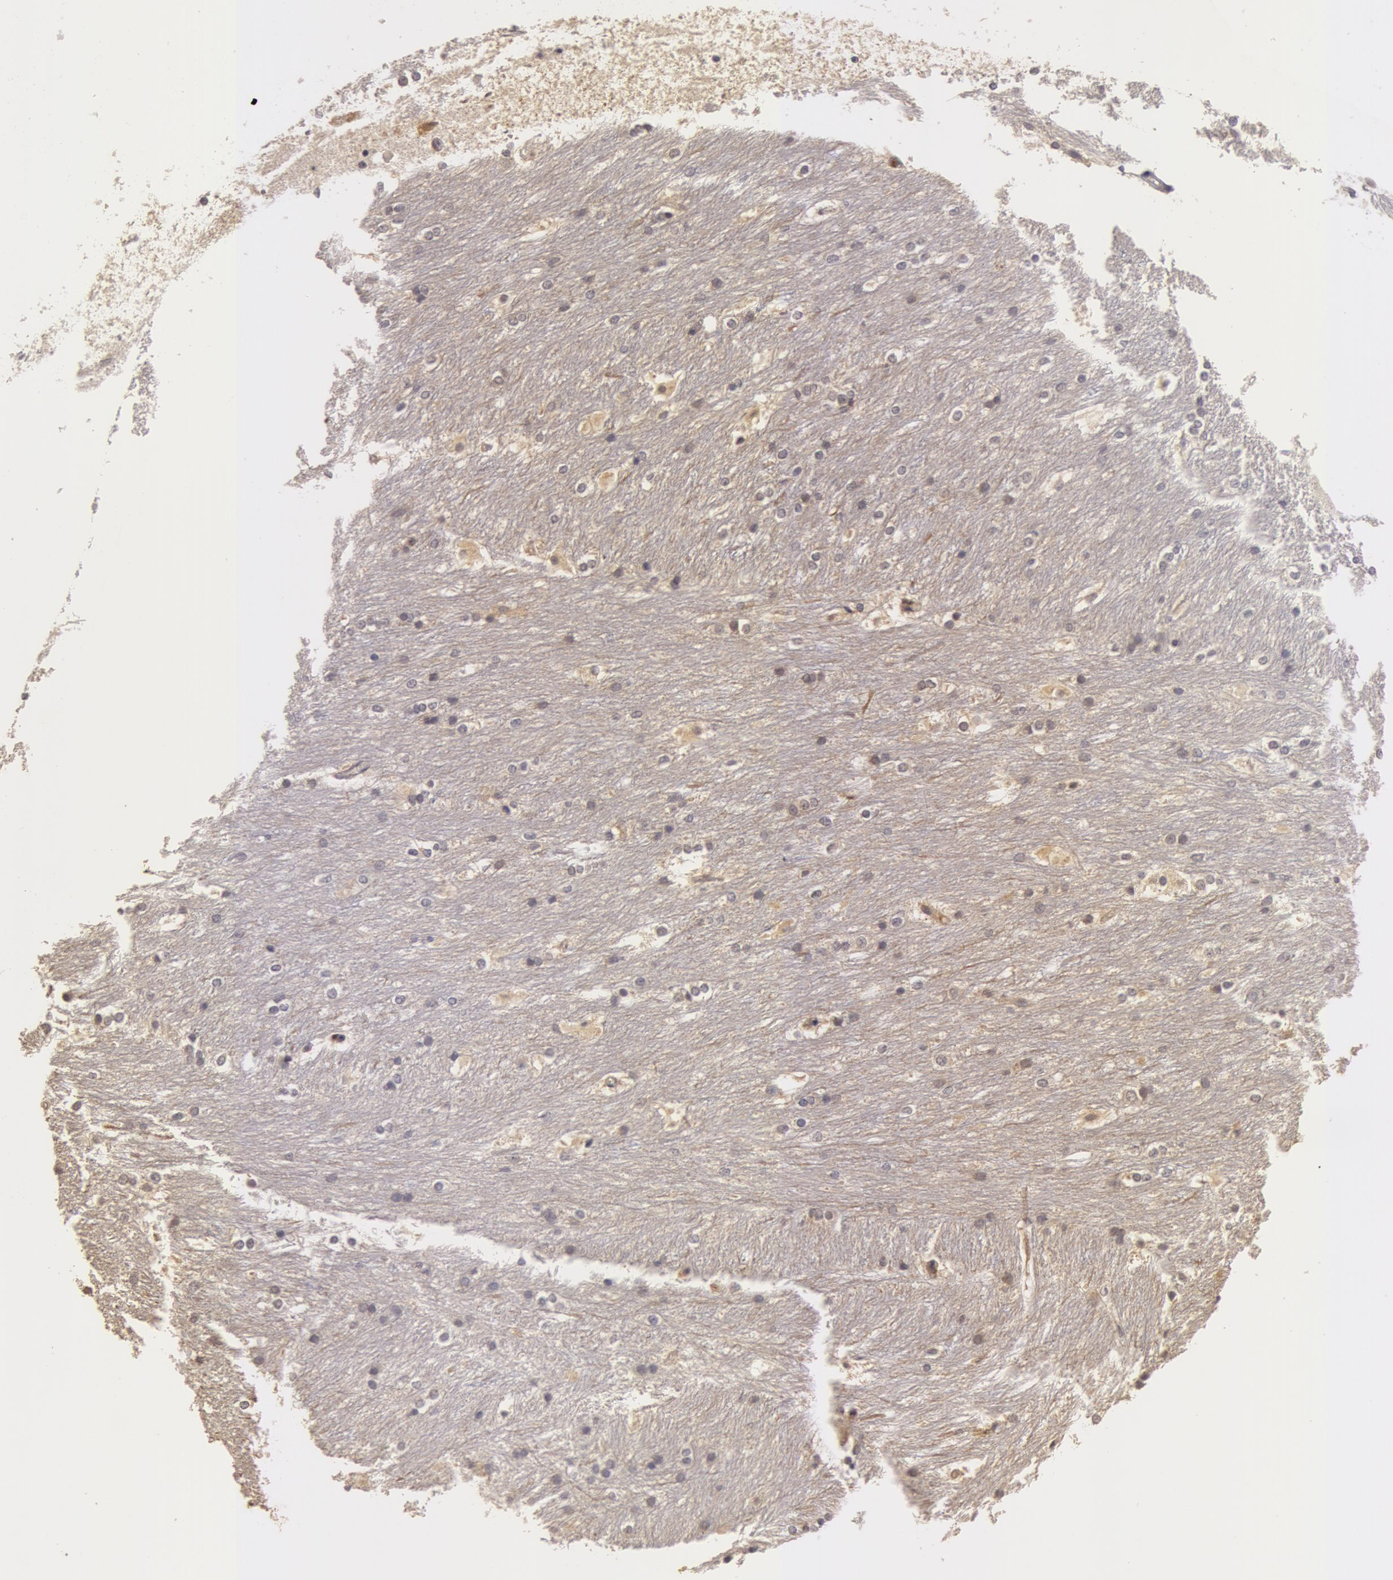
{"staining": {"intensity": "negative", "quantity": "none", "location": "none"}, "tissue": "caudate", "cell_type": "Glial cells", "image_type": "normal", "snomed": [{"axis": "morphology", "description": "Normal tissue, NOS"}, {"axis": "topography", "description": "Lateral ventricle wall"}], "caption": "High power microscopy histopathology image of an immunohistochemistry (IHC) micrograph of normal caudate, revealing no significant staining in glial cells. Nuclei are stained in blue.", "gene": "BCHE", "patient": {"sex": "female", "age": 19}}